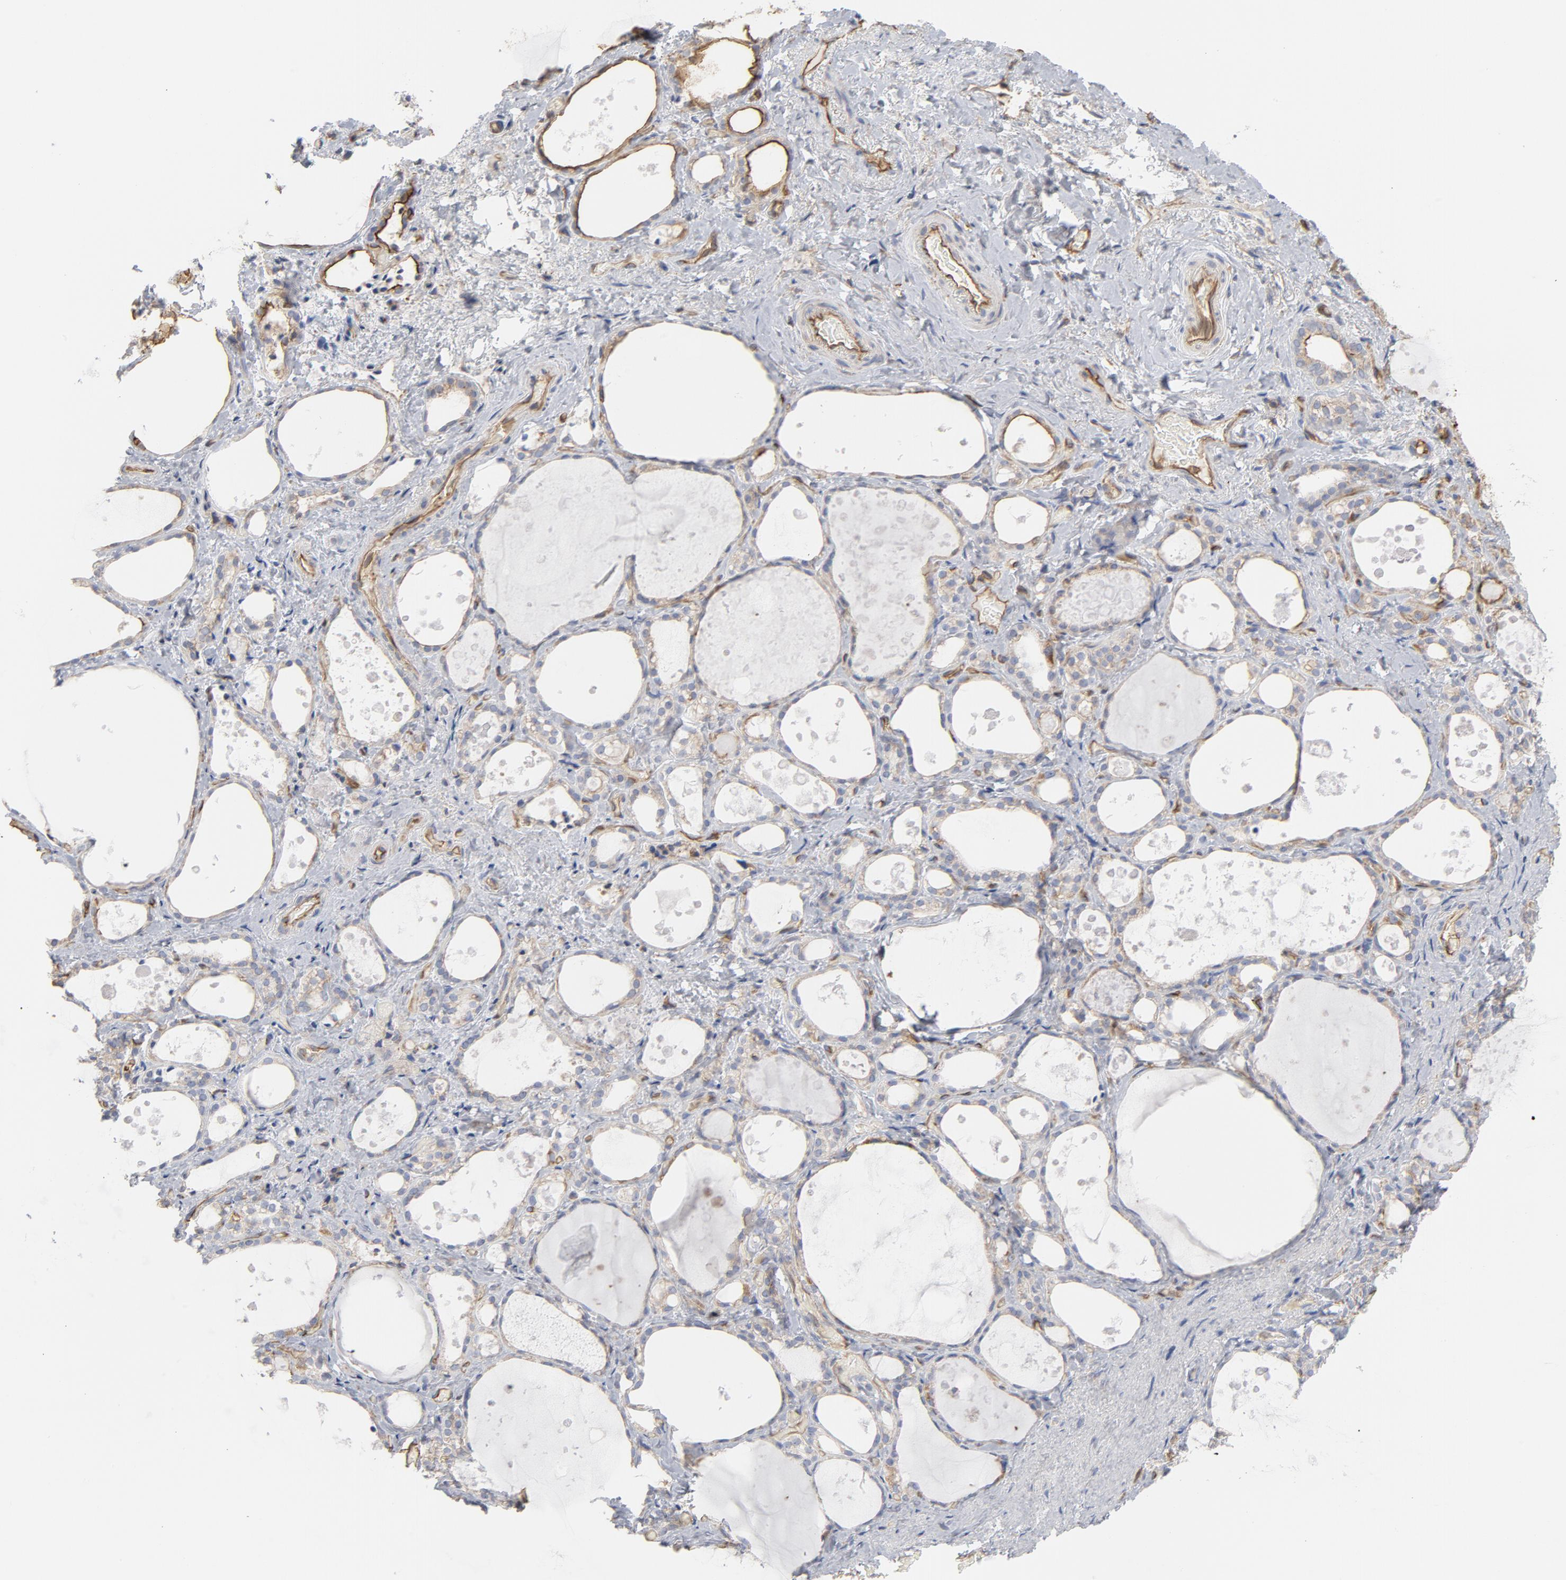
{"staining": {"intensity": "weak", "quantity": ">75%", "location": "cytoplasmic/membranous"}, "tissue": "thyroid gland", "cell_type": "Glandular cells", "image_type": "normal", "snomed": [{"axis": "morphology", "description": "Normal tissue, NOS"}, {"axis": "topography", "description": "Thyroid gland"}], "caption": "Protein staining by immunohistochemistry (IHC) reveals weak cytoplasmic/membranous positivity in approximately >75% of glandular cells in normal thyroid gland. The staining was performed using DAB, with brown indicating positive protein expression. Nuclei are stained blue with hematoxylin.", "gene": "OXA1L", "patient": {"sex": "female", "age": 75}}